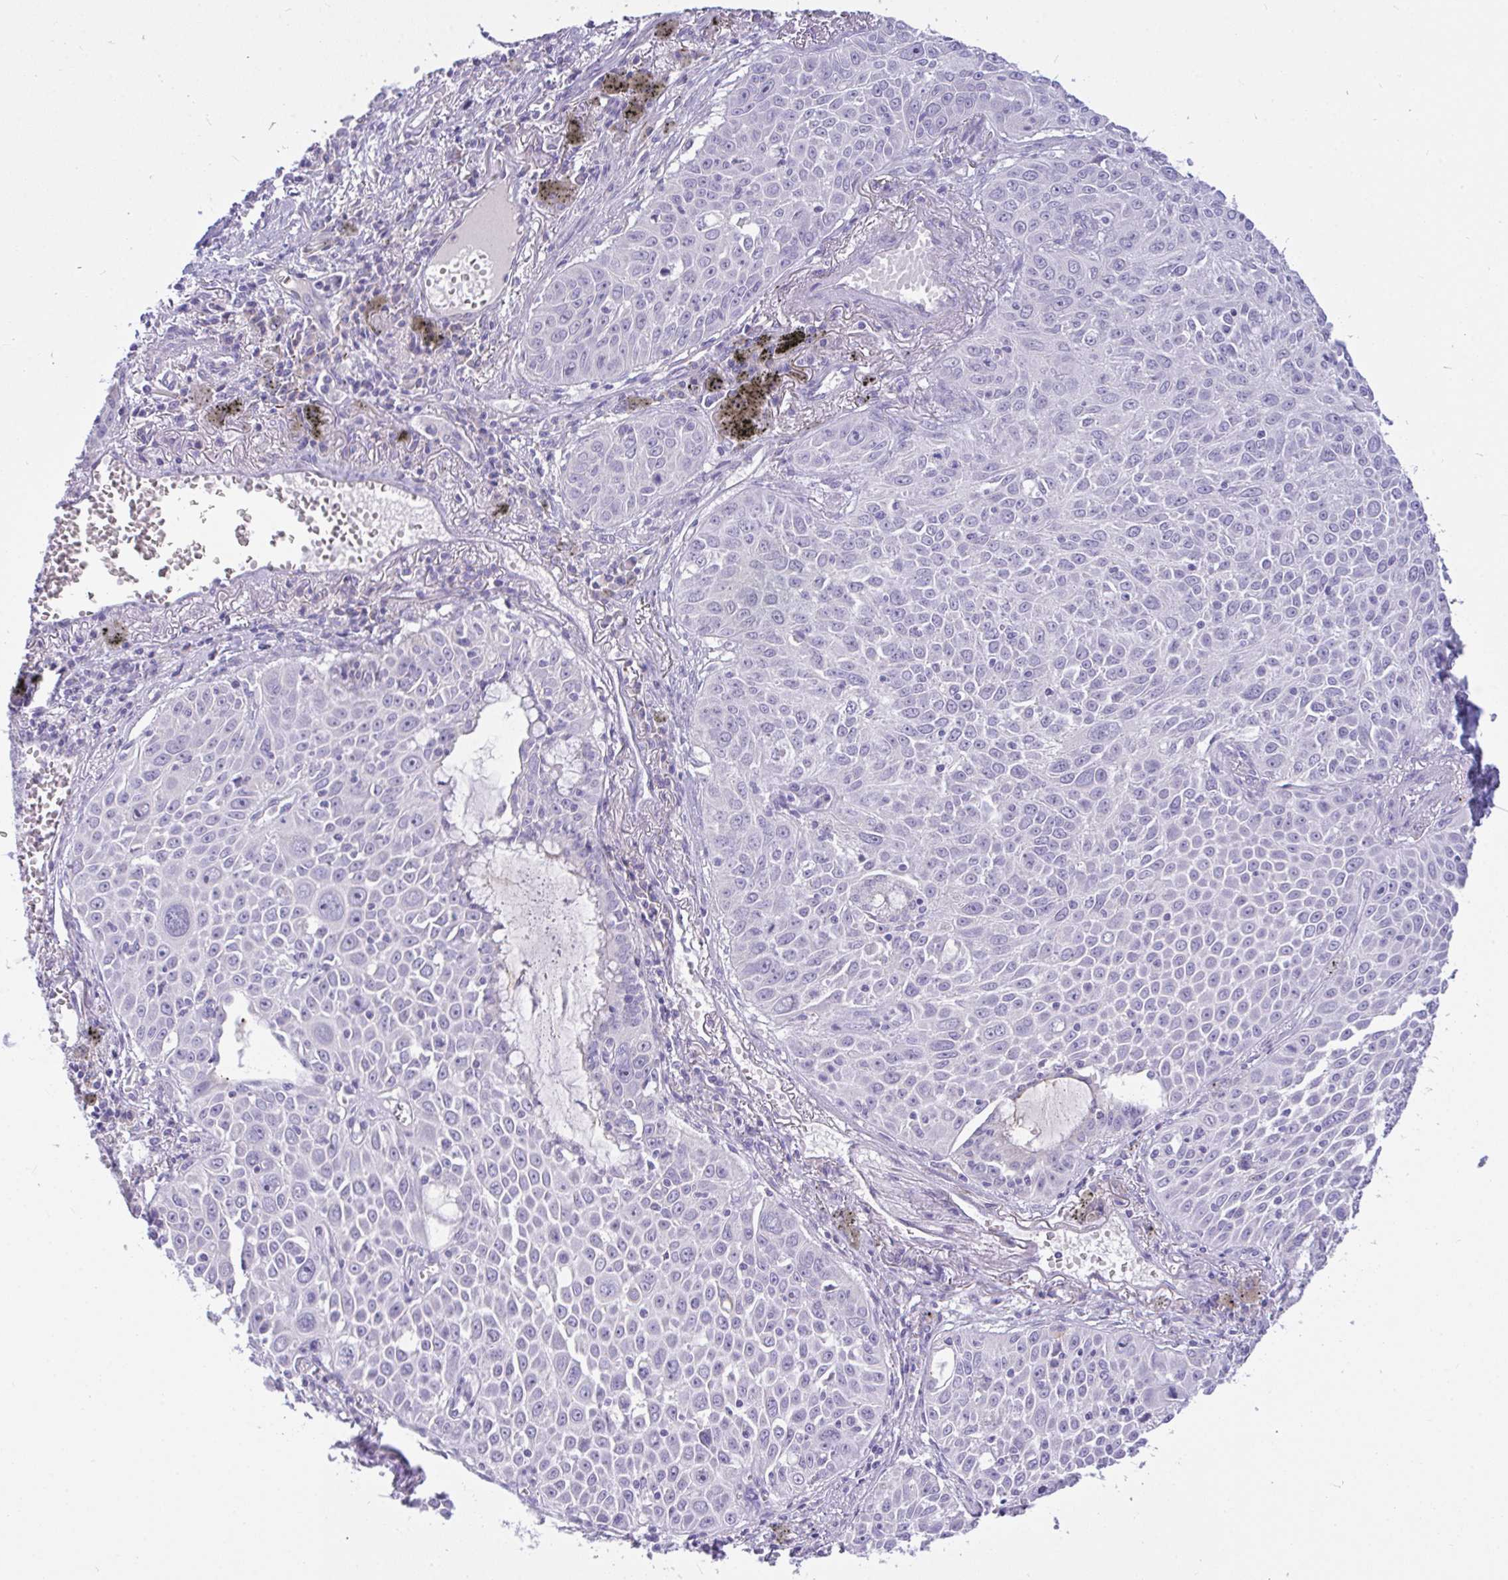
{"staining": {"intensity": "negative", "quantity": "none", "location": "none"}, "tissue": "lung cancer", "cell_type": "Tumor cells", "image_type": "cancer", "snomed": [{"axis": "morphology", "description": "Squamous cell carcinoma, NOS"}, {"axis": "morphology", "description": "Squamous cell carcinoma, metastatic, NOS"}, {"axis": "topography", "description": "Lymph node"}, {"axis": "topography", "description": "Lung"}], "caption": "IHC histopathology image of neoplastic tissue: metastatic squamous cell carcinoma (lung) stained with DAB (3,3'-diaminobenzidine) exhibits no significant protein staining in tumor cells.", "gene": "SEMA6B", "patient": {"sex": "female", "age": 62}}